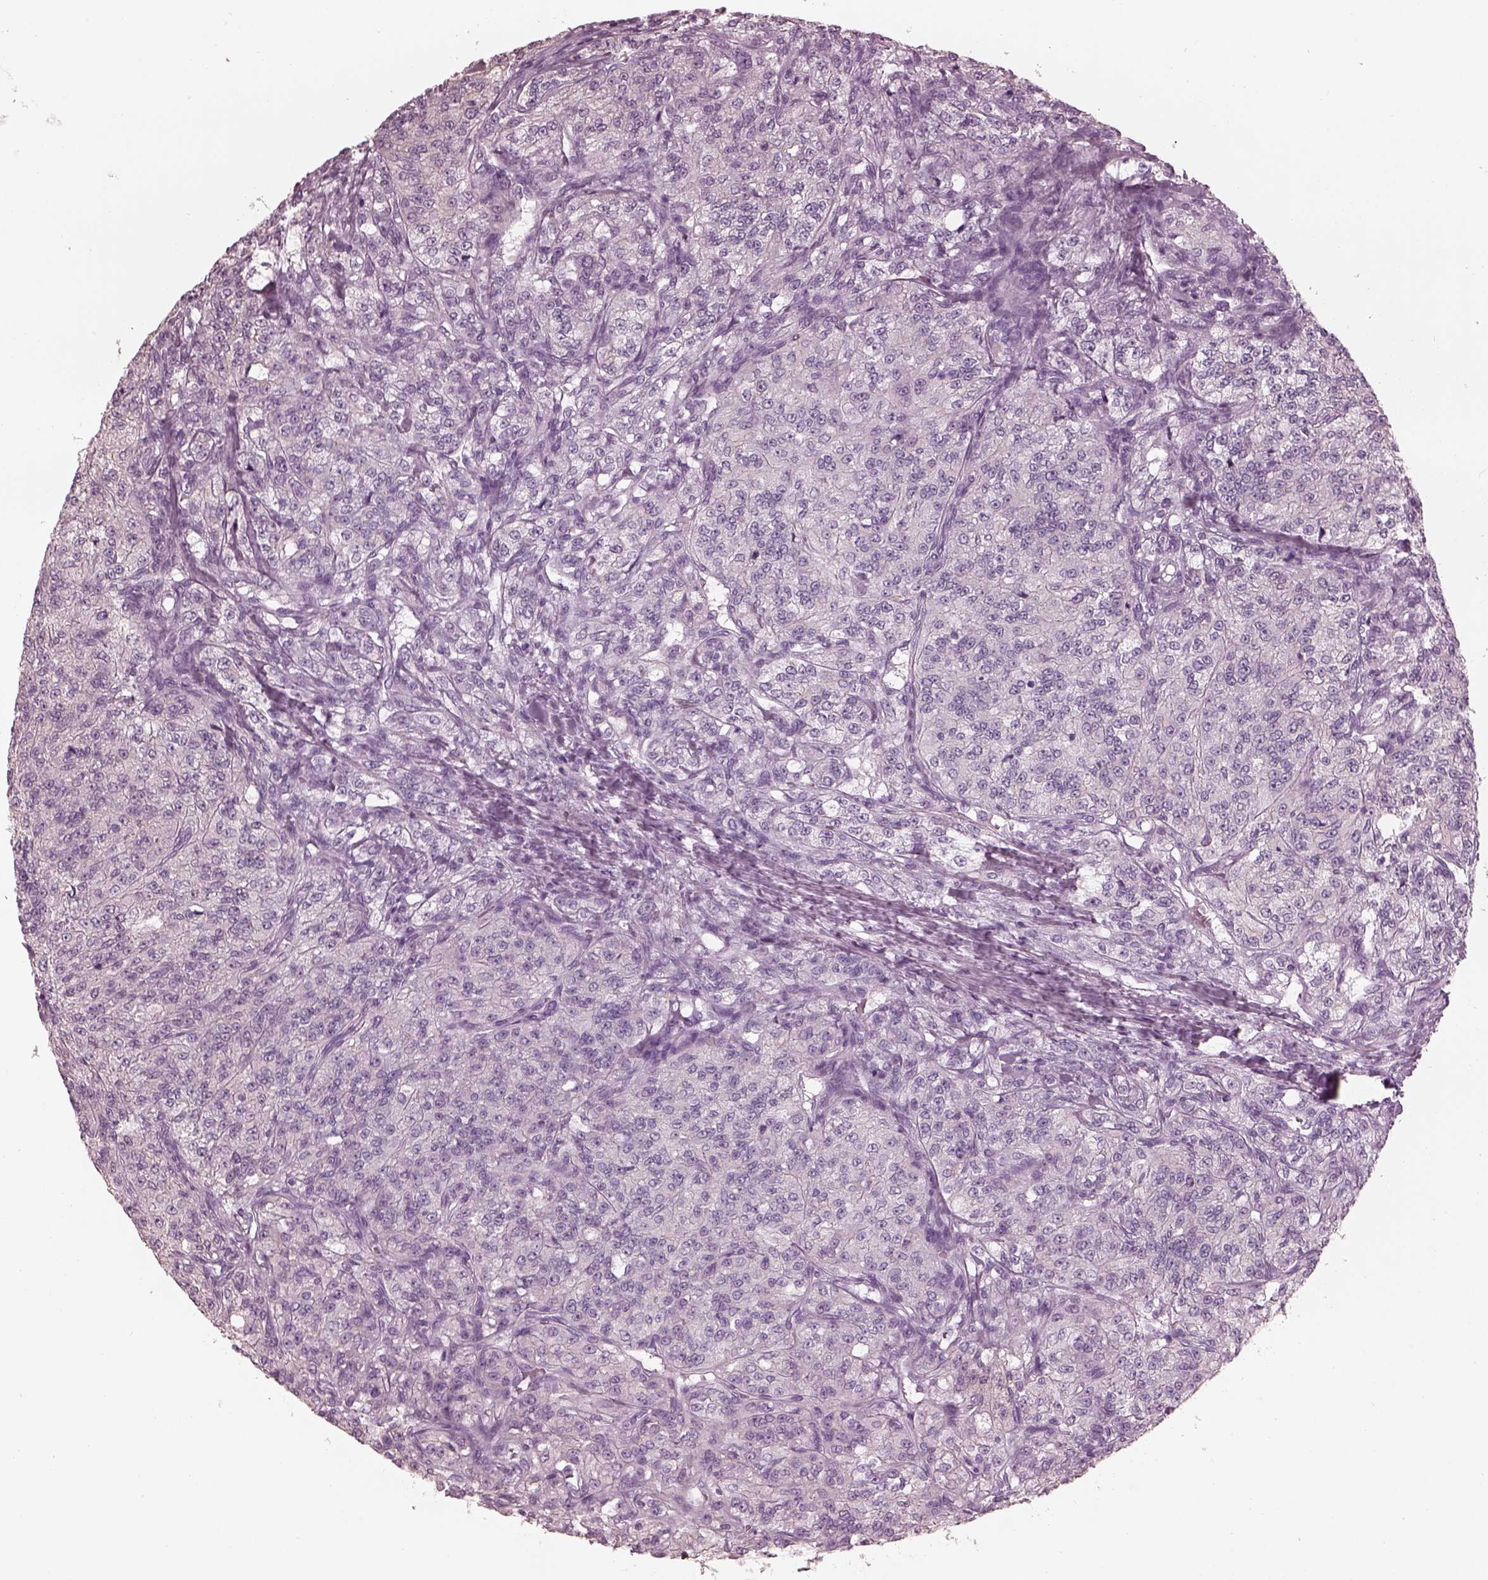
{"staining": {"intensity": "negative", "quantity": "none", "location": "none"}, "tissue": "renal cancer", "cell_type": "Tumor cells", "image_type": "cancer", "snomed": [{"axis": "morphology", "description": "Adenocarcinoma, NOS"}, {"axis": "topography", "description": "Kidney"}], "caption": "IHC micrograph of neoplastic tissue: human renal cancer stained with DAB (3,3'-diaminobenzidine) reveals no significant protein positivity in tumor cells.", "gene": "FABP9", "patient": {"sex": "female", "age": 63}}